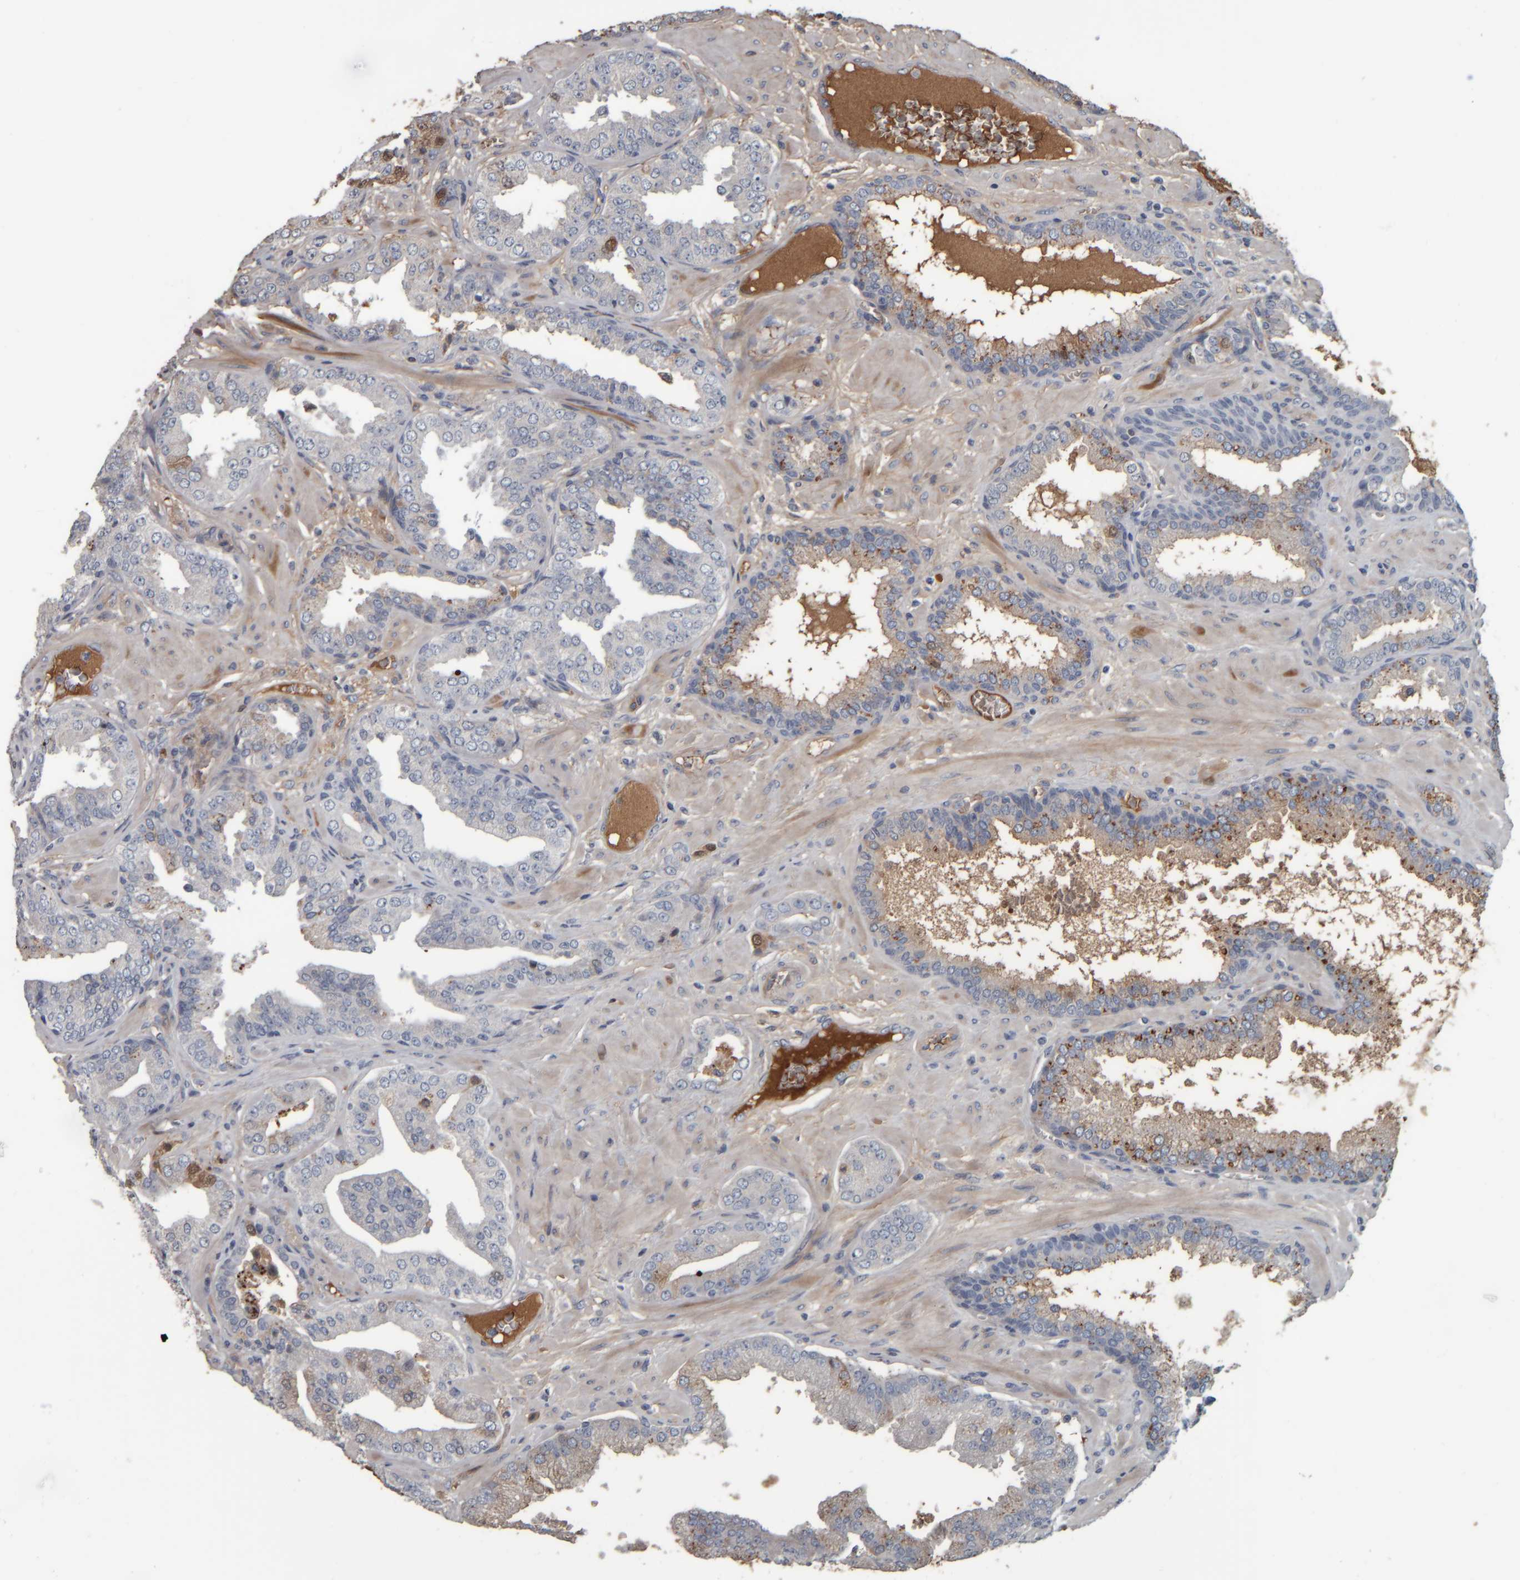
{"staining": {"intensity": "moderate", "quantity": "<25%", "location": "cytoplasmic/membranous"}, "tissue": "prostate cancer", "cell_type": "Tumor cells", "image_type": "cancer", "snomed": [{"axis": "morphology", "description": "Adenocarcinoma, Low grade"}, {"axis": "topography", "description": "Prostate"}], "caption": "Prostate low-grade adenocarcinoma stained with DAB (3,3'-diaminobenzidine) immunohistochemistry reveals low levels of moderate cytoplasmic/membranous staining in about <25% of tumor cells. Using DAB (3,3'-diaminobenzidine) (brown) and hematoxylin (blue) stains, captured at high magnification using brightfield microscopy.", "gene": "CAVIN4", "patient": {"sex": "male", "age": 62}}